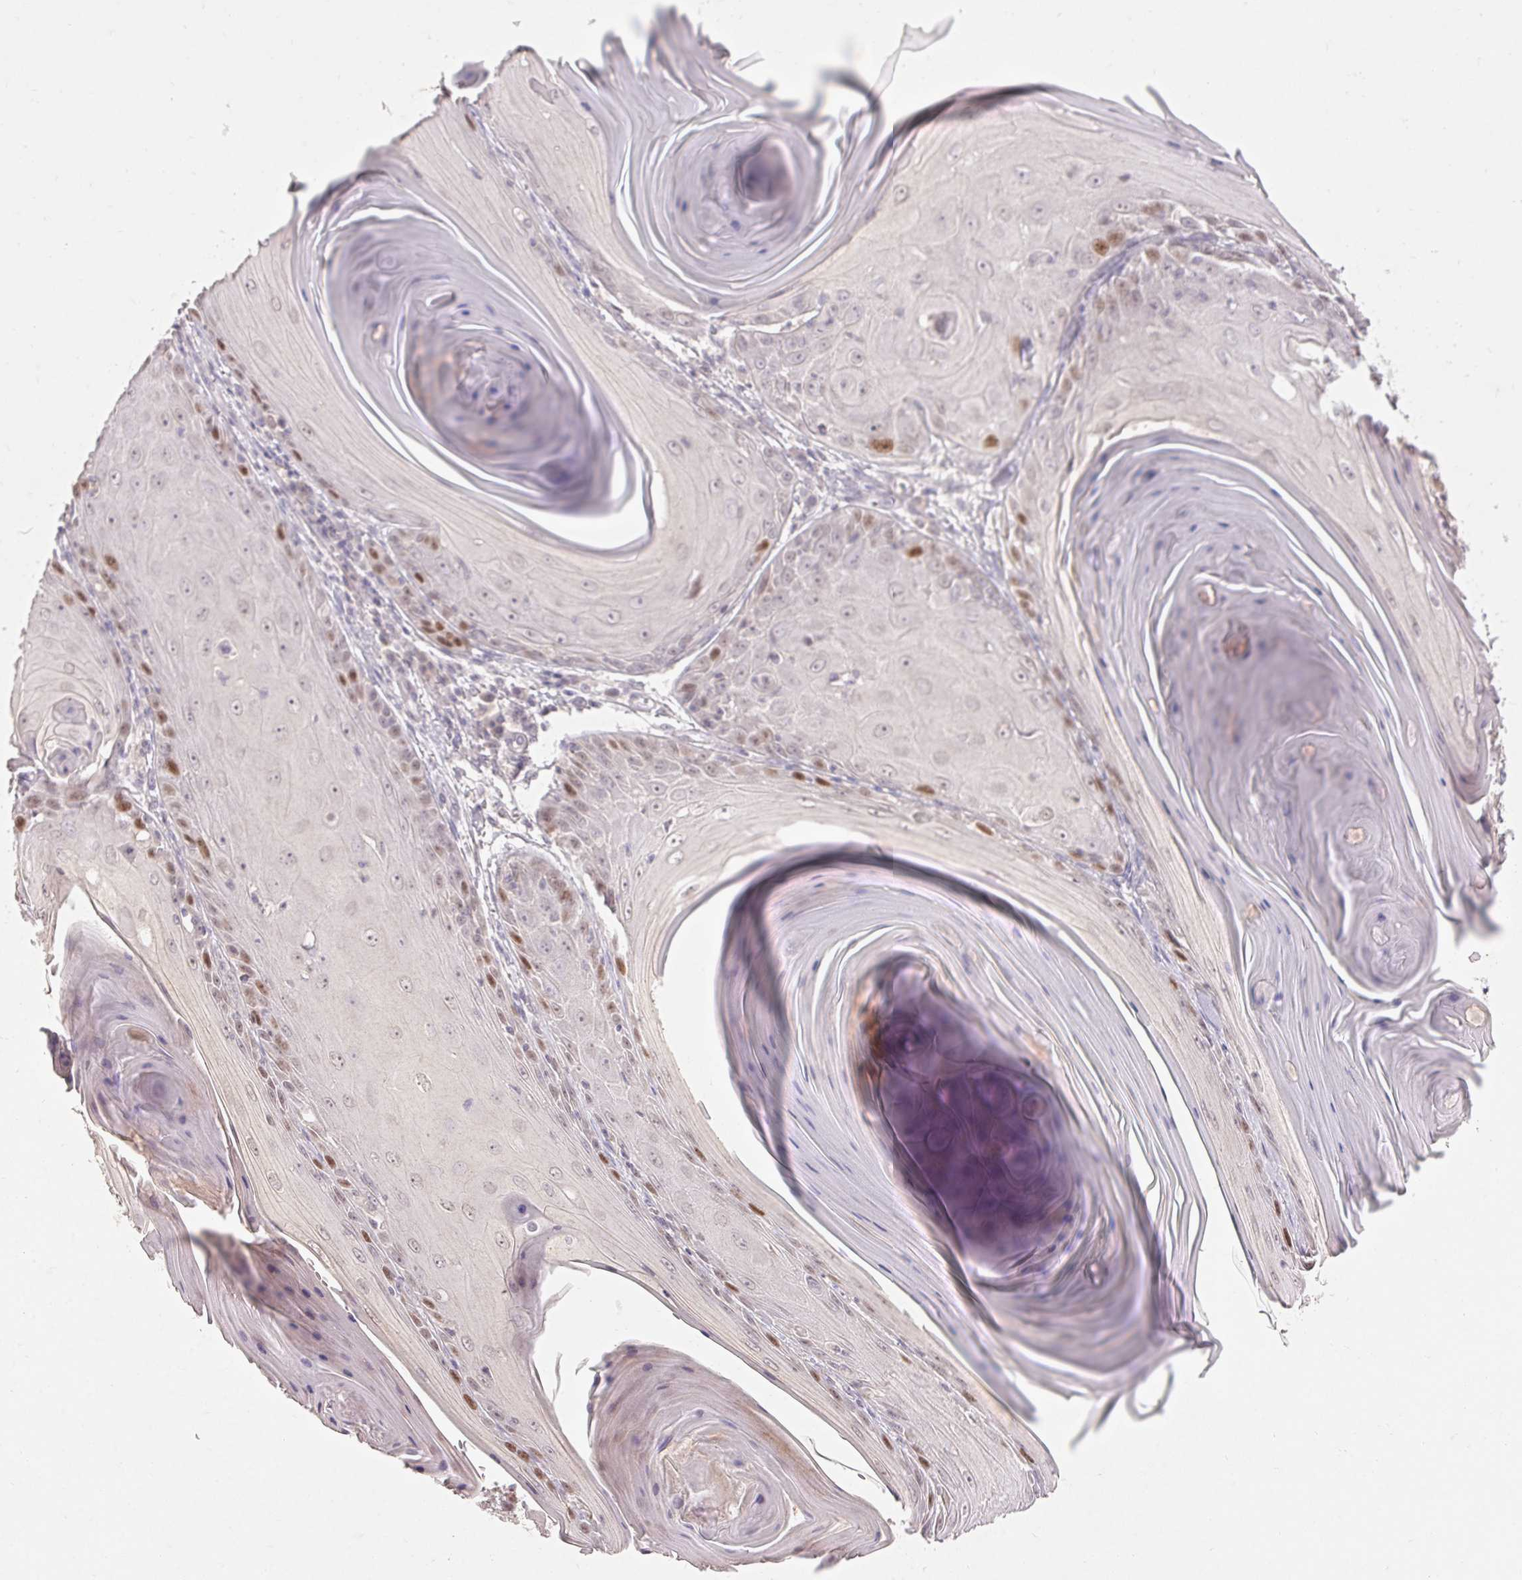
{"staining": {"intensity": "moderate", "quantity": "<25%", "location": "nuclear"}, "tissue": "skin cancer", "cell_type": "Tumor cells", "image_type": "cancer", "snomed": [{"axis": "morphology", "description": "Squamous cell carcinoma, NOS"}, {"axis": "topography", "description": "Skin"}, {"axis": "topography", "description": "Vulva"}], "caption": "High-magnification brightfield microscopy of skin cancer stained with DAB (3,3'-diaminobenzidine) (brown) and counterstained with hematoxylin (blue). tumor cells exhibit moderate nuclear positivity is present in about<25% of cells. (DAB (3,3'-diaminobenzidine) IHC with brightfield microscopy, high magnification).", "gene": "SKP2", "patient": {"sex": "female", "age": 85}}